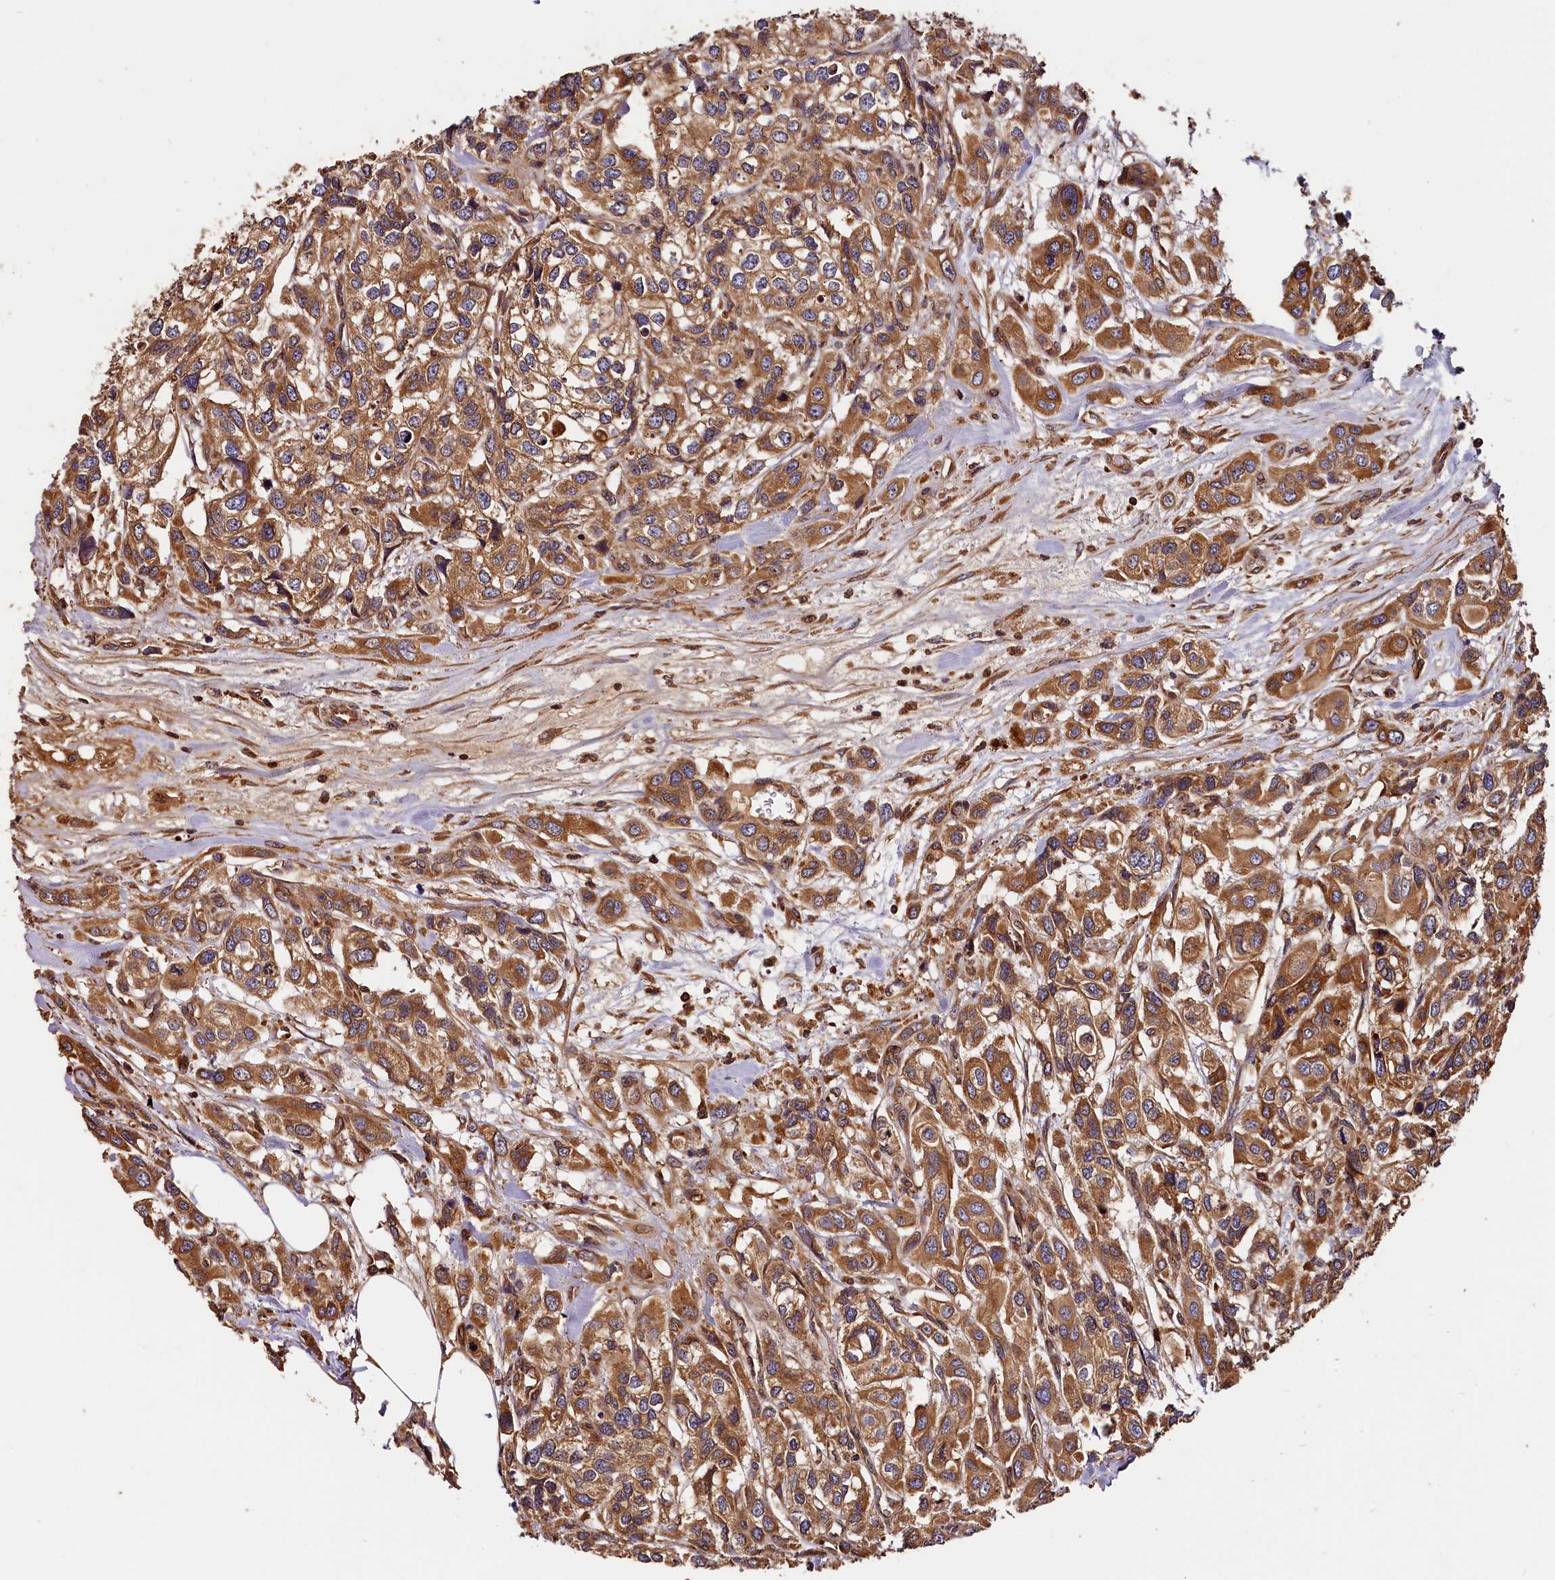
{"staining": {"intensity": "moderate", "quantity": ">75%", "location": "cytoplasmic/membranous"}, "tissue": "urothelial cancer", "cell_type": "Tumor cells", "image_type": "cancer", "snomed": [{"axis": "morphology", "description": "Urothelial carcinoma, High grade"}, {"axis": "topography", "description": "Urinary bladder"}], "caption": "Tumor cells show medium levels of moderate cytoplasmic/membranous positivity in about >75% of cells in high-grade urothelial carcinoma. The protein is shown in brown color, while the nuclei are stained blue.", "gene": "HMOX2", "patient": {"sex": "male", "age": 67}}